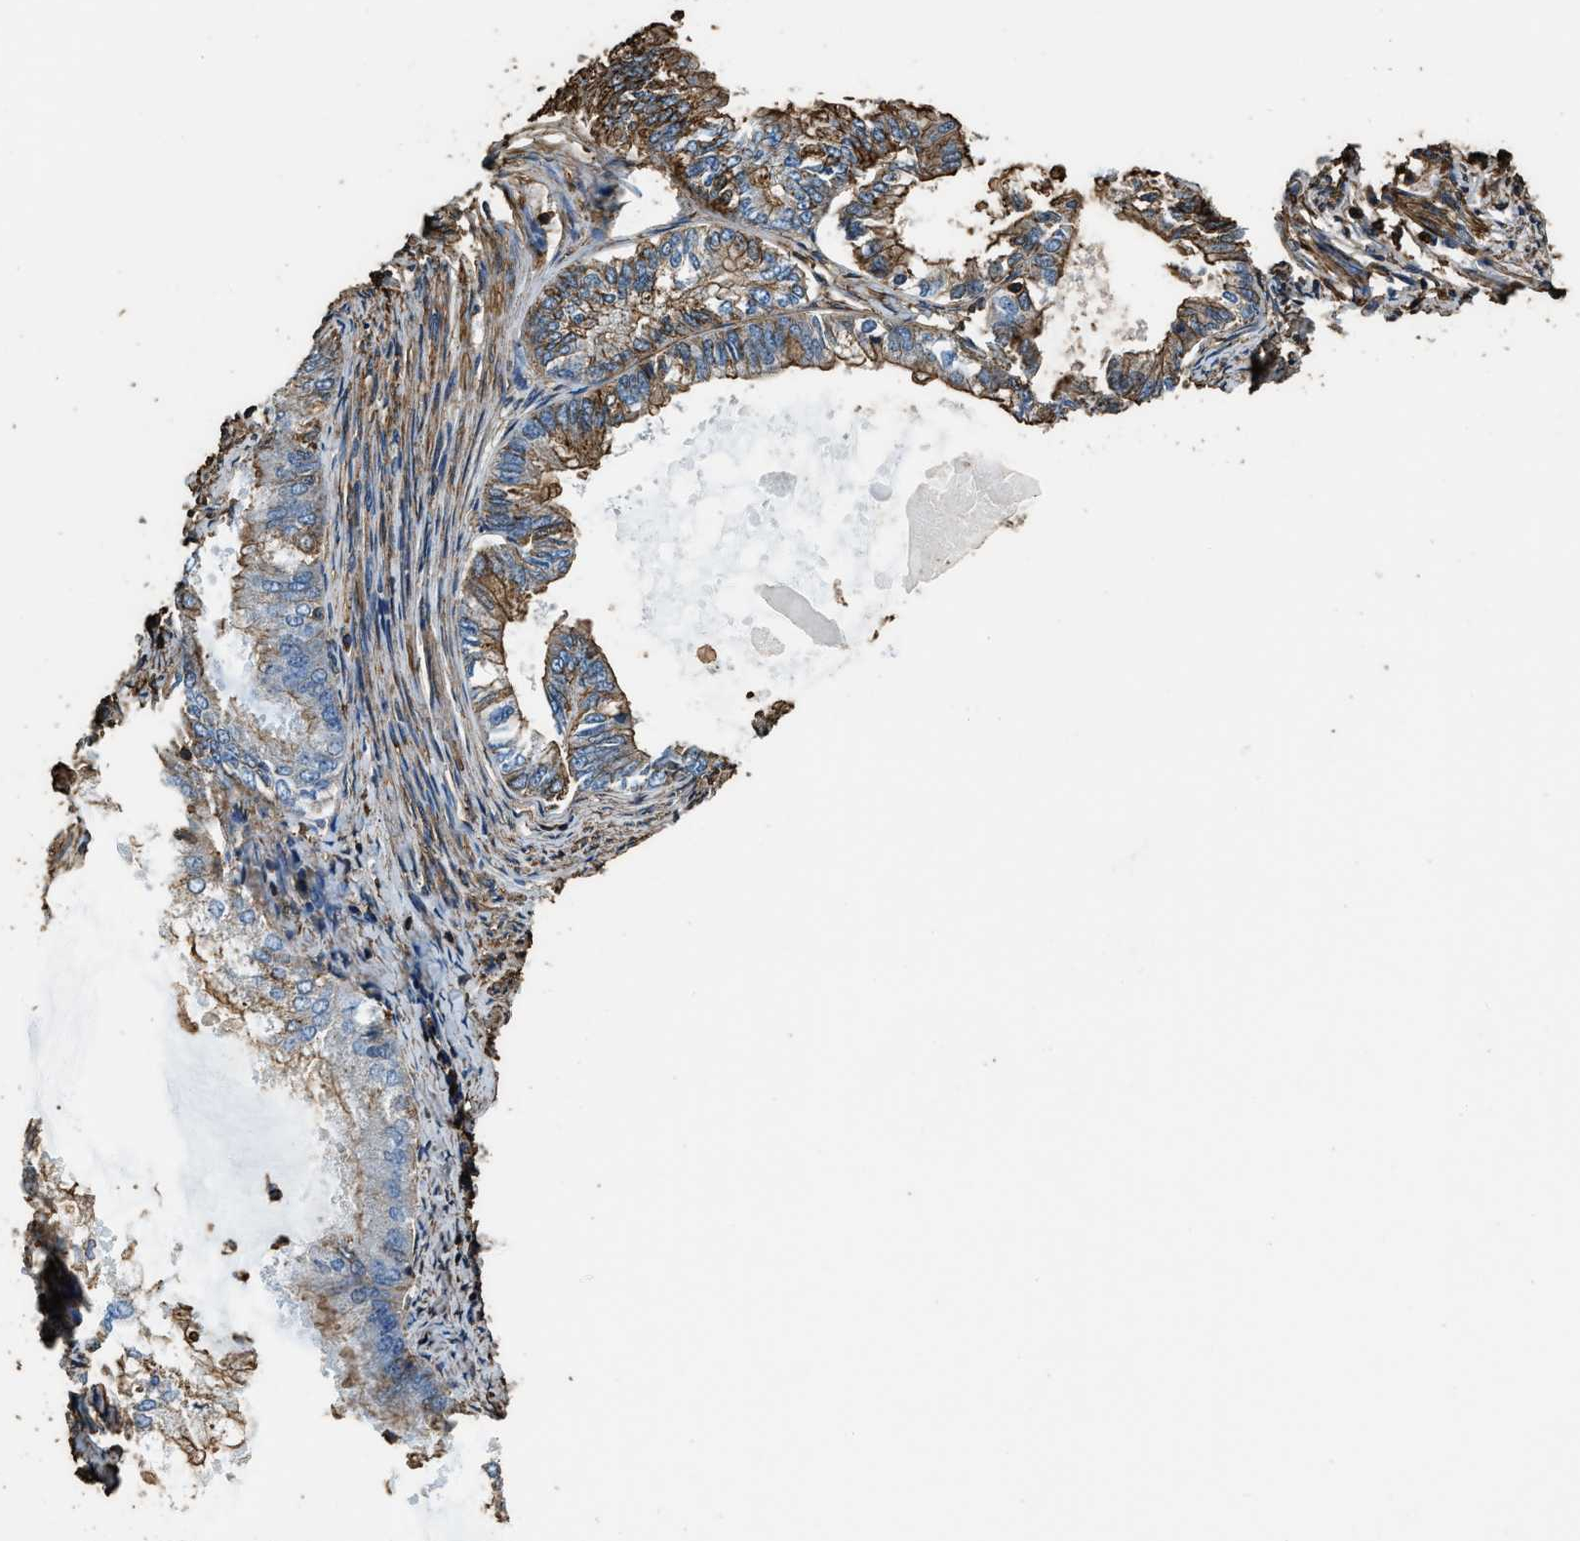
{"staining": {"intensity": "moderate", "quantity": ">75%", "location": "cytoplasmic/membranous"}, "tissue": "endometrial cancer", "cell_type": "Tumor cells", "image_type": "cancer", "snomed": [{"axis": "morphology", "description": "Adenocarcinoma, NOS"}, {"axis": "topography", "description": "Endometrium"}], "caption": "Immunohistochemistry image of endometrial adenocarcinoma stained for a protein (brown), which demonstrates medium levels of moderate cytoplasmic/membranous positivity in approximately >75% of tumor cells.", "gene": "ACCS", "patient": {"sex": "female", "age": 86}}